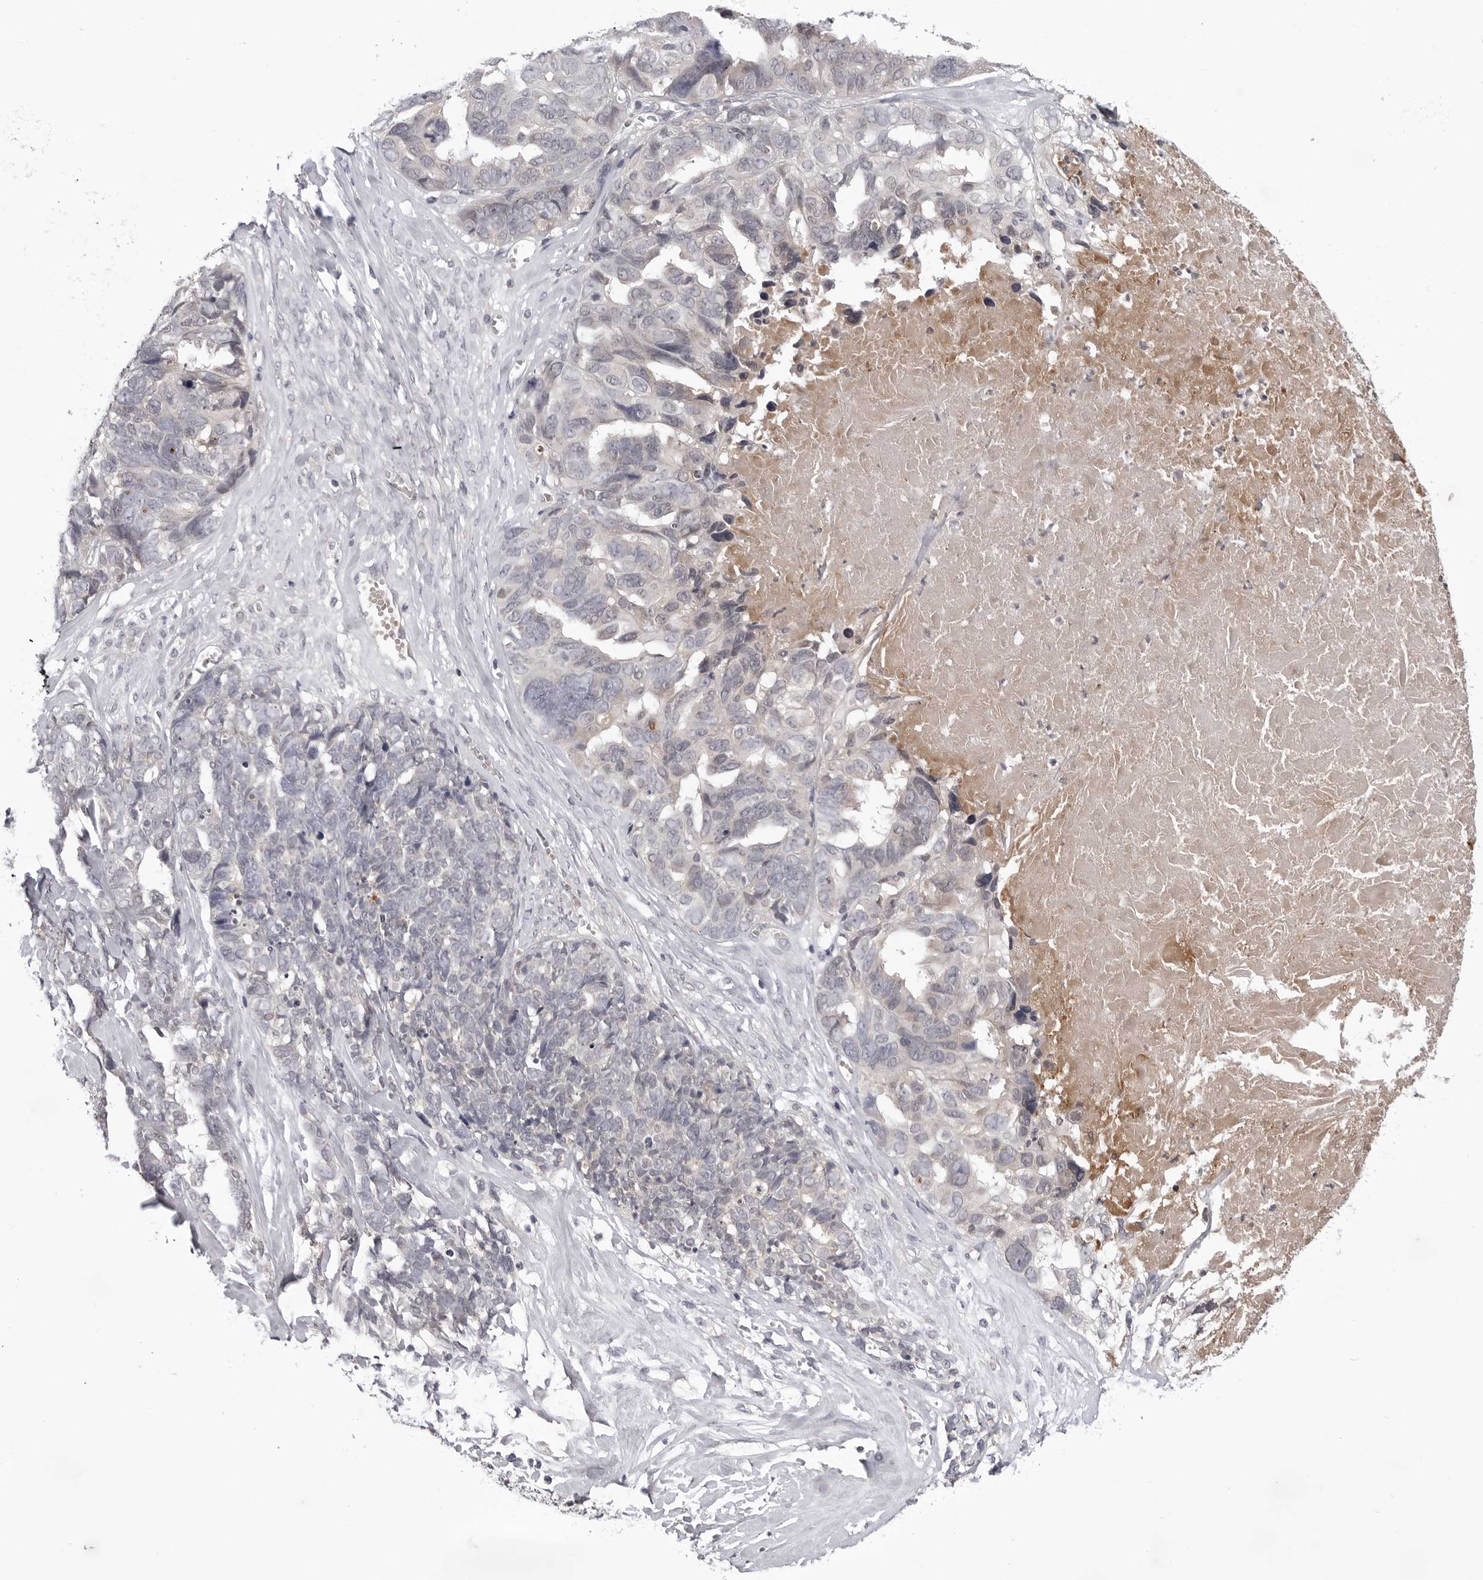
{"staining": {"intensity": "weak", "quantity": "<25%", "location": "nuclear"}, "tissue": "ovarian cancer", "cell_type": "Tumor cells", "image_type": "cancer", "snomed": [{"axis": "morphology", "description": "Cystadenocarcinoma, serous, NOS"}, {"axis": "topography", "description": "Ovary"}], "caption": "Ovarian cancer stained for a protein using immunohistochemistry (IHC) demonstrates no positivity tumor cells.", "gene": "CDK20", "patient": {"sex": "female", "age": 79}}